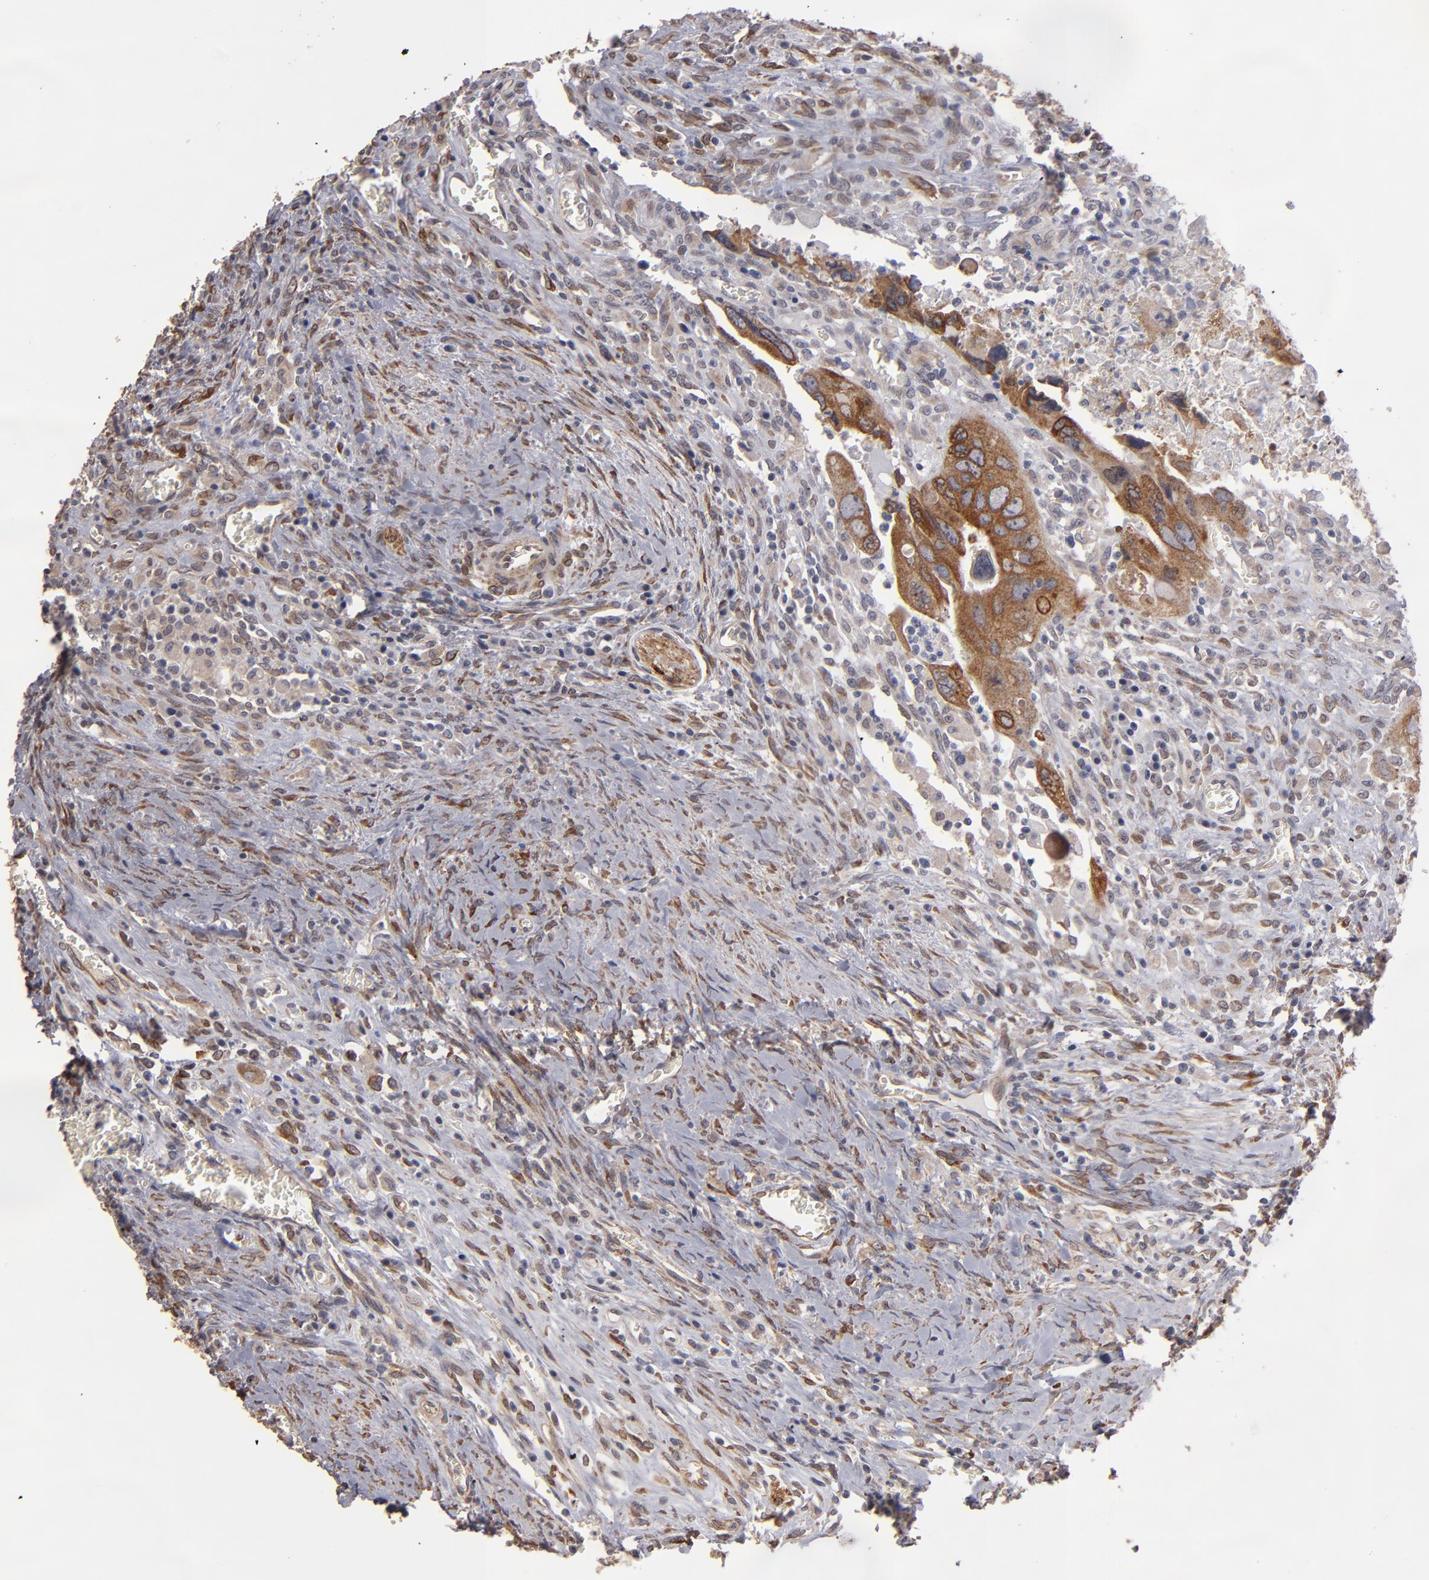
{"staining": {"intensity": "moderate", "quantity": "25%-75%", "location": "cytoplasmic/membranous"}, "tissue": "colorectal cancer", "cell_type": "Tumor cells", "image_type": "cancer", "snomed": [{"axis": "morphology", "description": "Adenocarcinoma, NOS"}, {"axis": "topography", "description": "Rectum"}], "caption": "An image of adenocarcinoma (colorectal) stained for a protein exhibits moderate cytoplasmic/membranous brown staining in tumor cells.", "gene": "PGRMC1", "patient": {"sex": "male", "age": 70}}